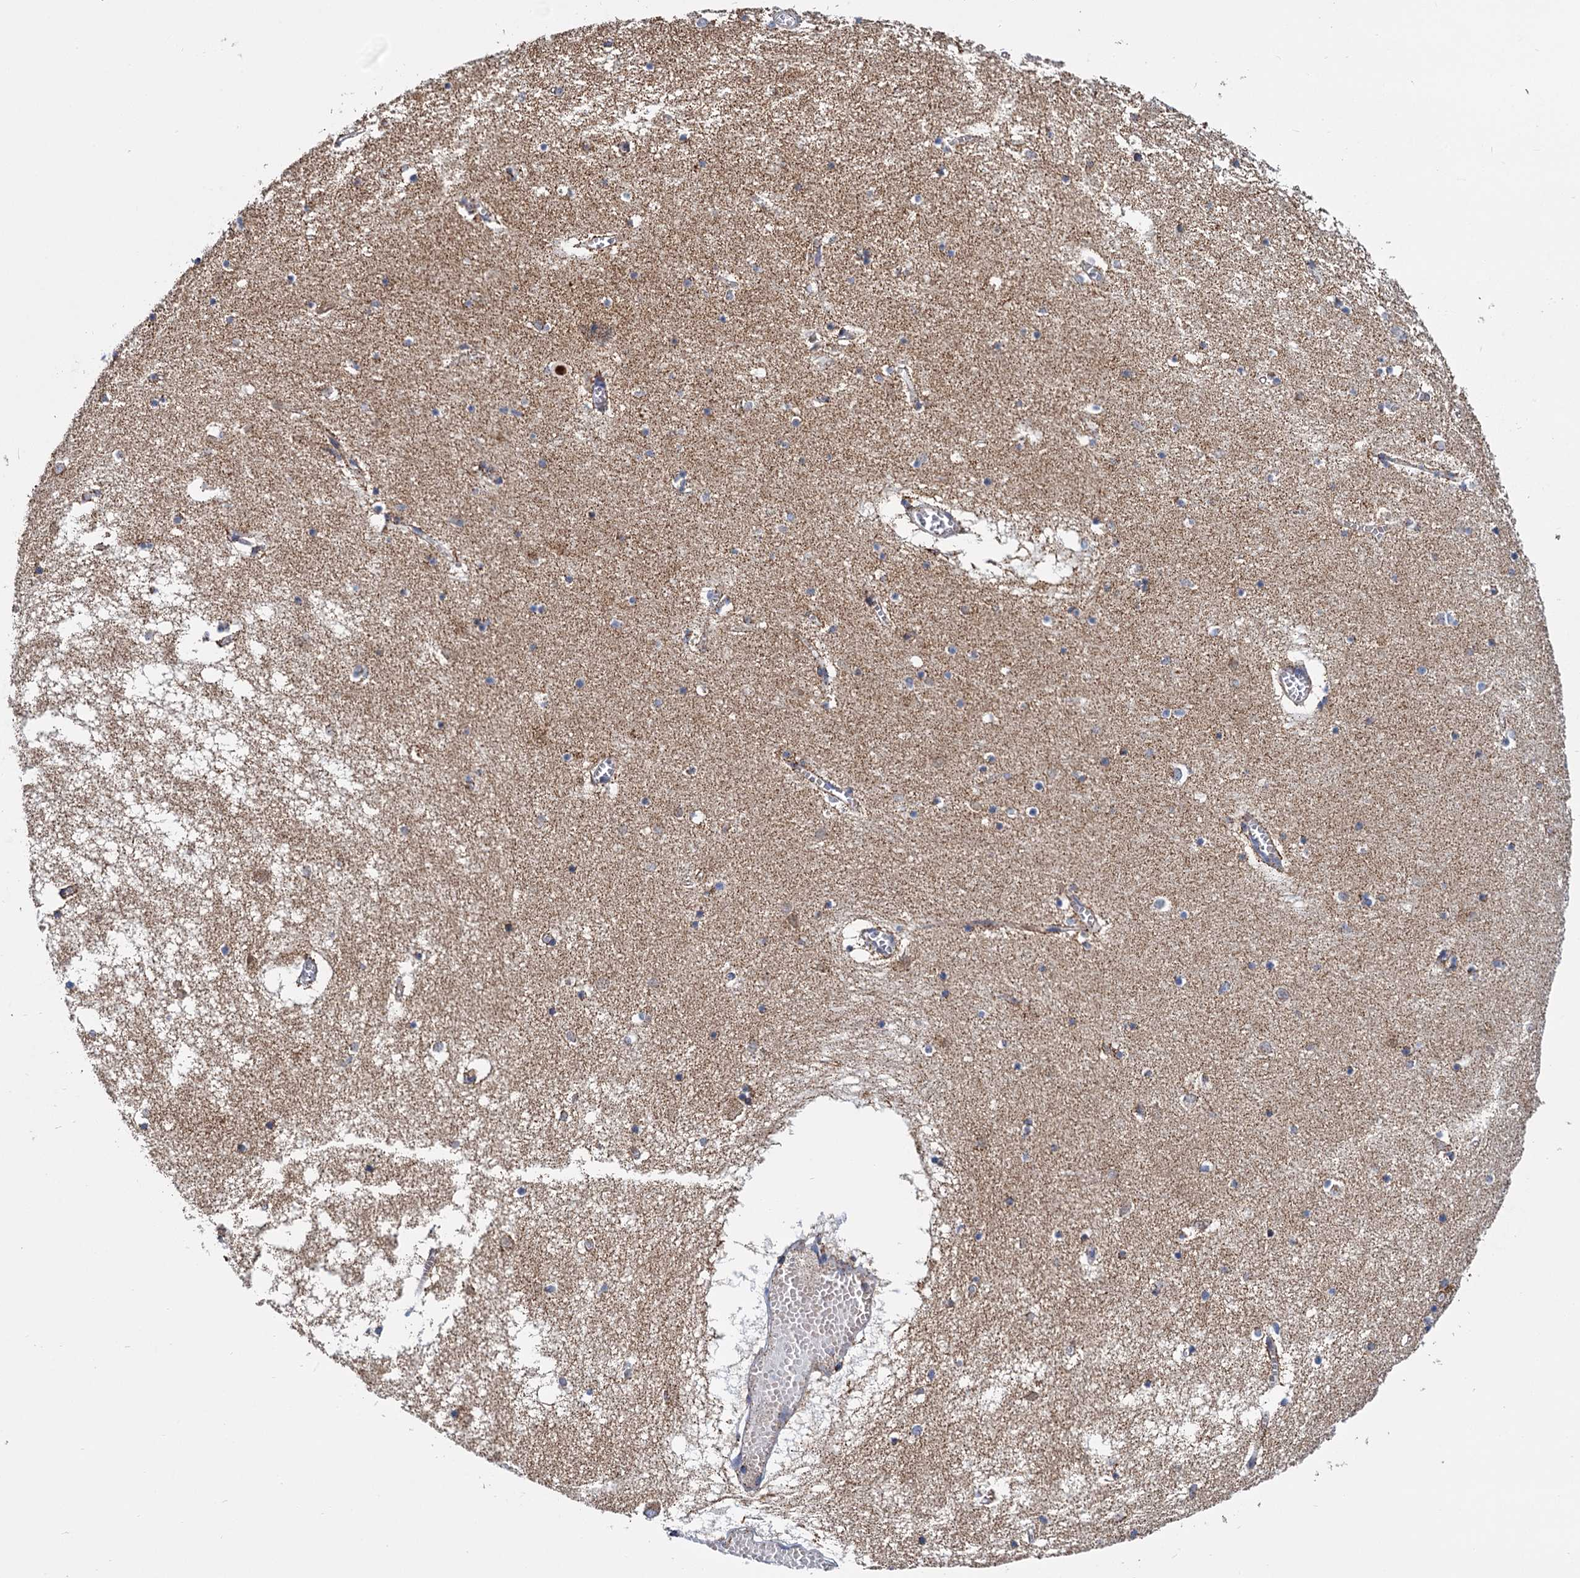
{"staining": {"intensity": "moderate", "quantity": "<25%", "location": "cytoplasmic/membranous"}, "tissue": "hippocampus", "cell_type": "Glial cells", "image_type": "normal", "snomed": [{"axis": "morphology", "description": "Normal tissue, NOS"}, {"axis": "topography", "description": "Hippocampus"}], "caption": "Brown immunohistochemical staining in benign human hippocampus exhibits moderate cytoplasmic/membranous staining in about <25% of glial cells. The staining was performed using DAB (3,3'-diaminobenzidine) to visualize the protein expression in brown, while the nuclei were stained in blue with hematoxylin (Magnification: 20x).", "gene": "CCP110", "patient": {"sex": "male", "age": 70}}